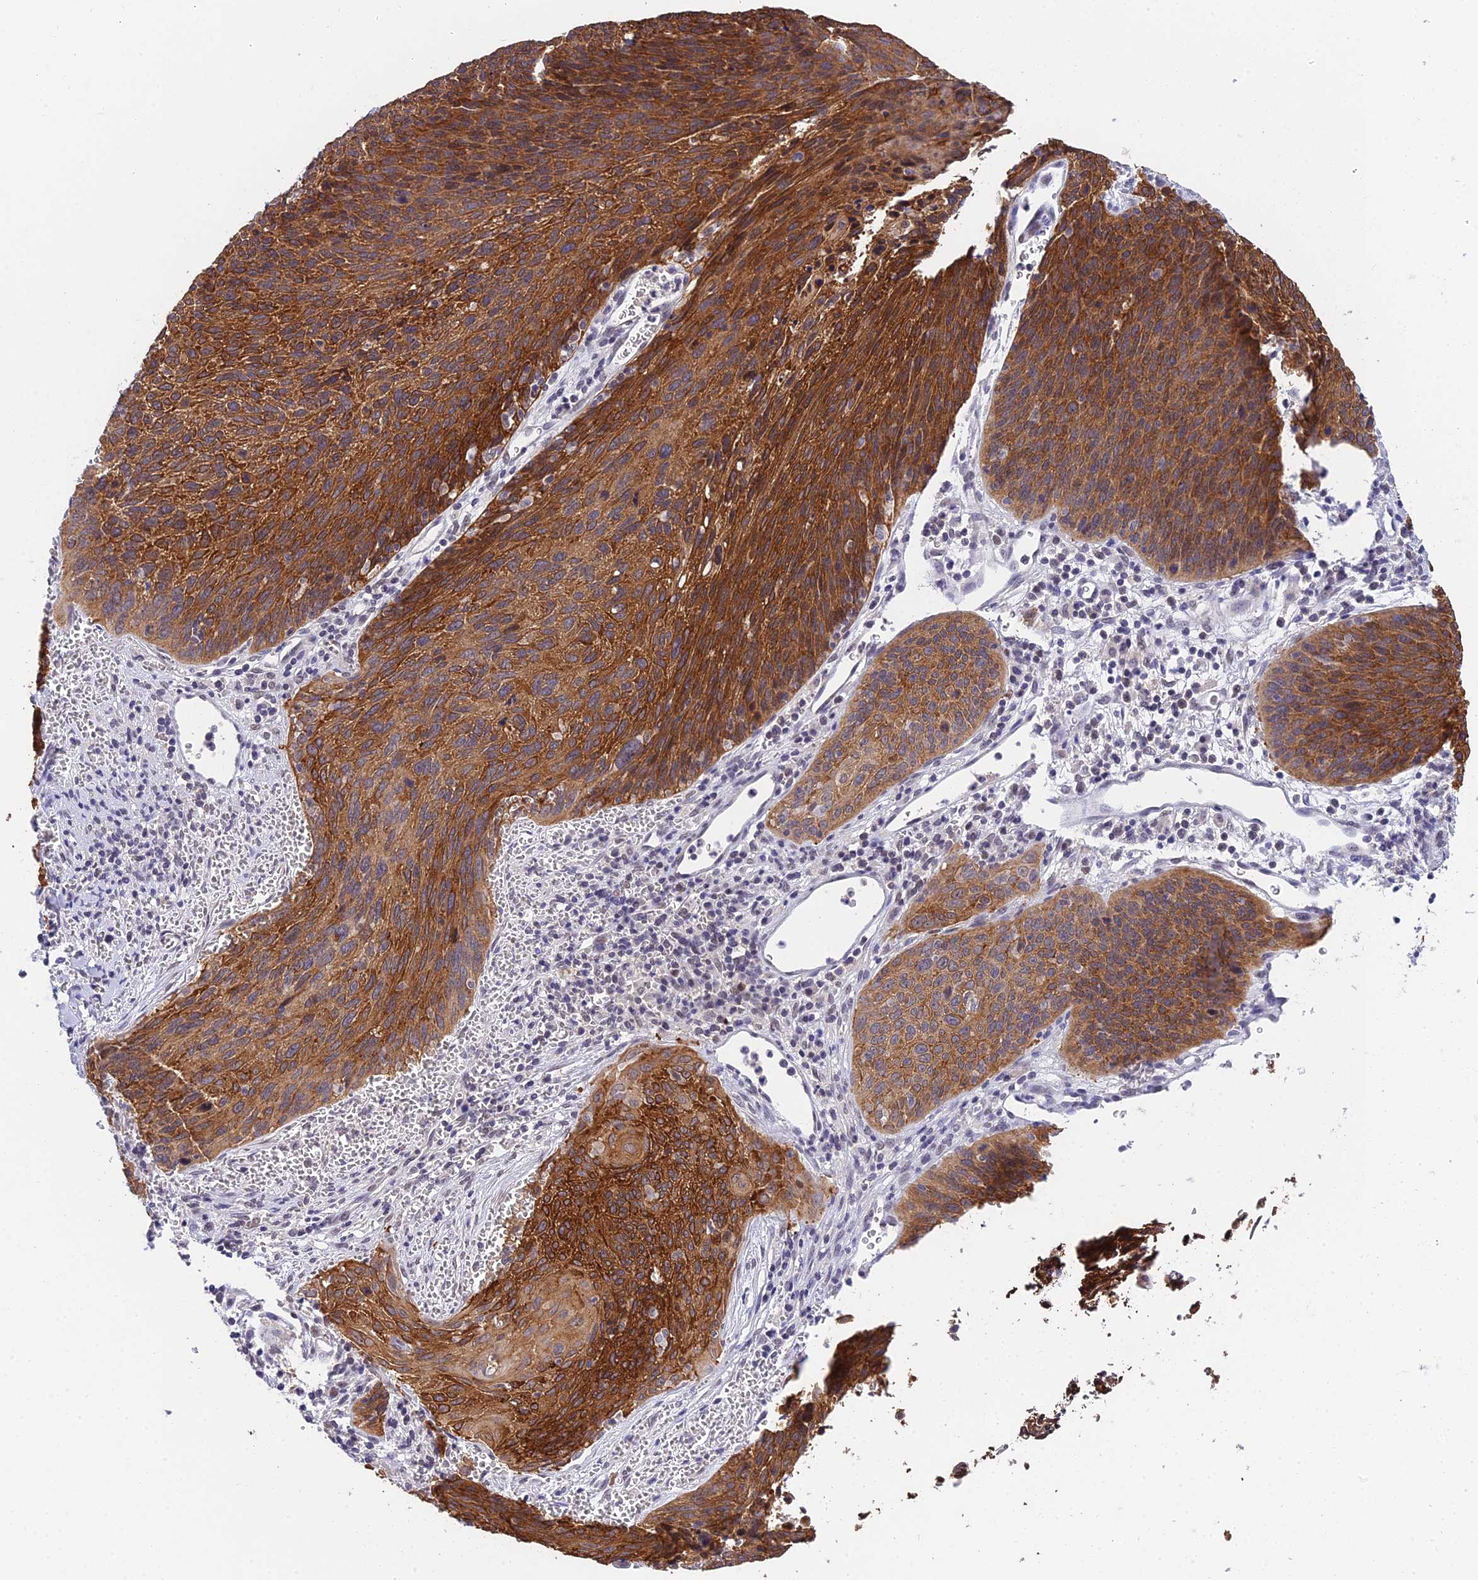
{"staining": {"intensity": "strong", "quantity": ">75%", "location": "cytoplasmic/membranous,nuclear"}, "tissue": "cervical cancer", "cell_type": "Tumor cells", "image_type": "cancer", "snomed": [{"axis": "morphology", "description": "Squamous cell carcinoma, NOS"}, {"axis": "topography", "description": "Cervix"}], "caption": "Tumor cells display high levels of strong cytoplasmic/membranous and nuclear expression in approximately >75% of cells in human cervical squamous cell carcinoma.", "gene": "HOXB1", "patient": {"sex": "female", "age": 55}}